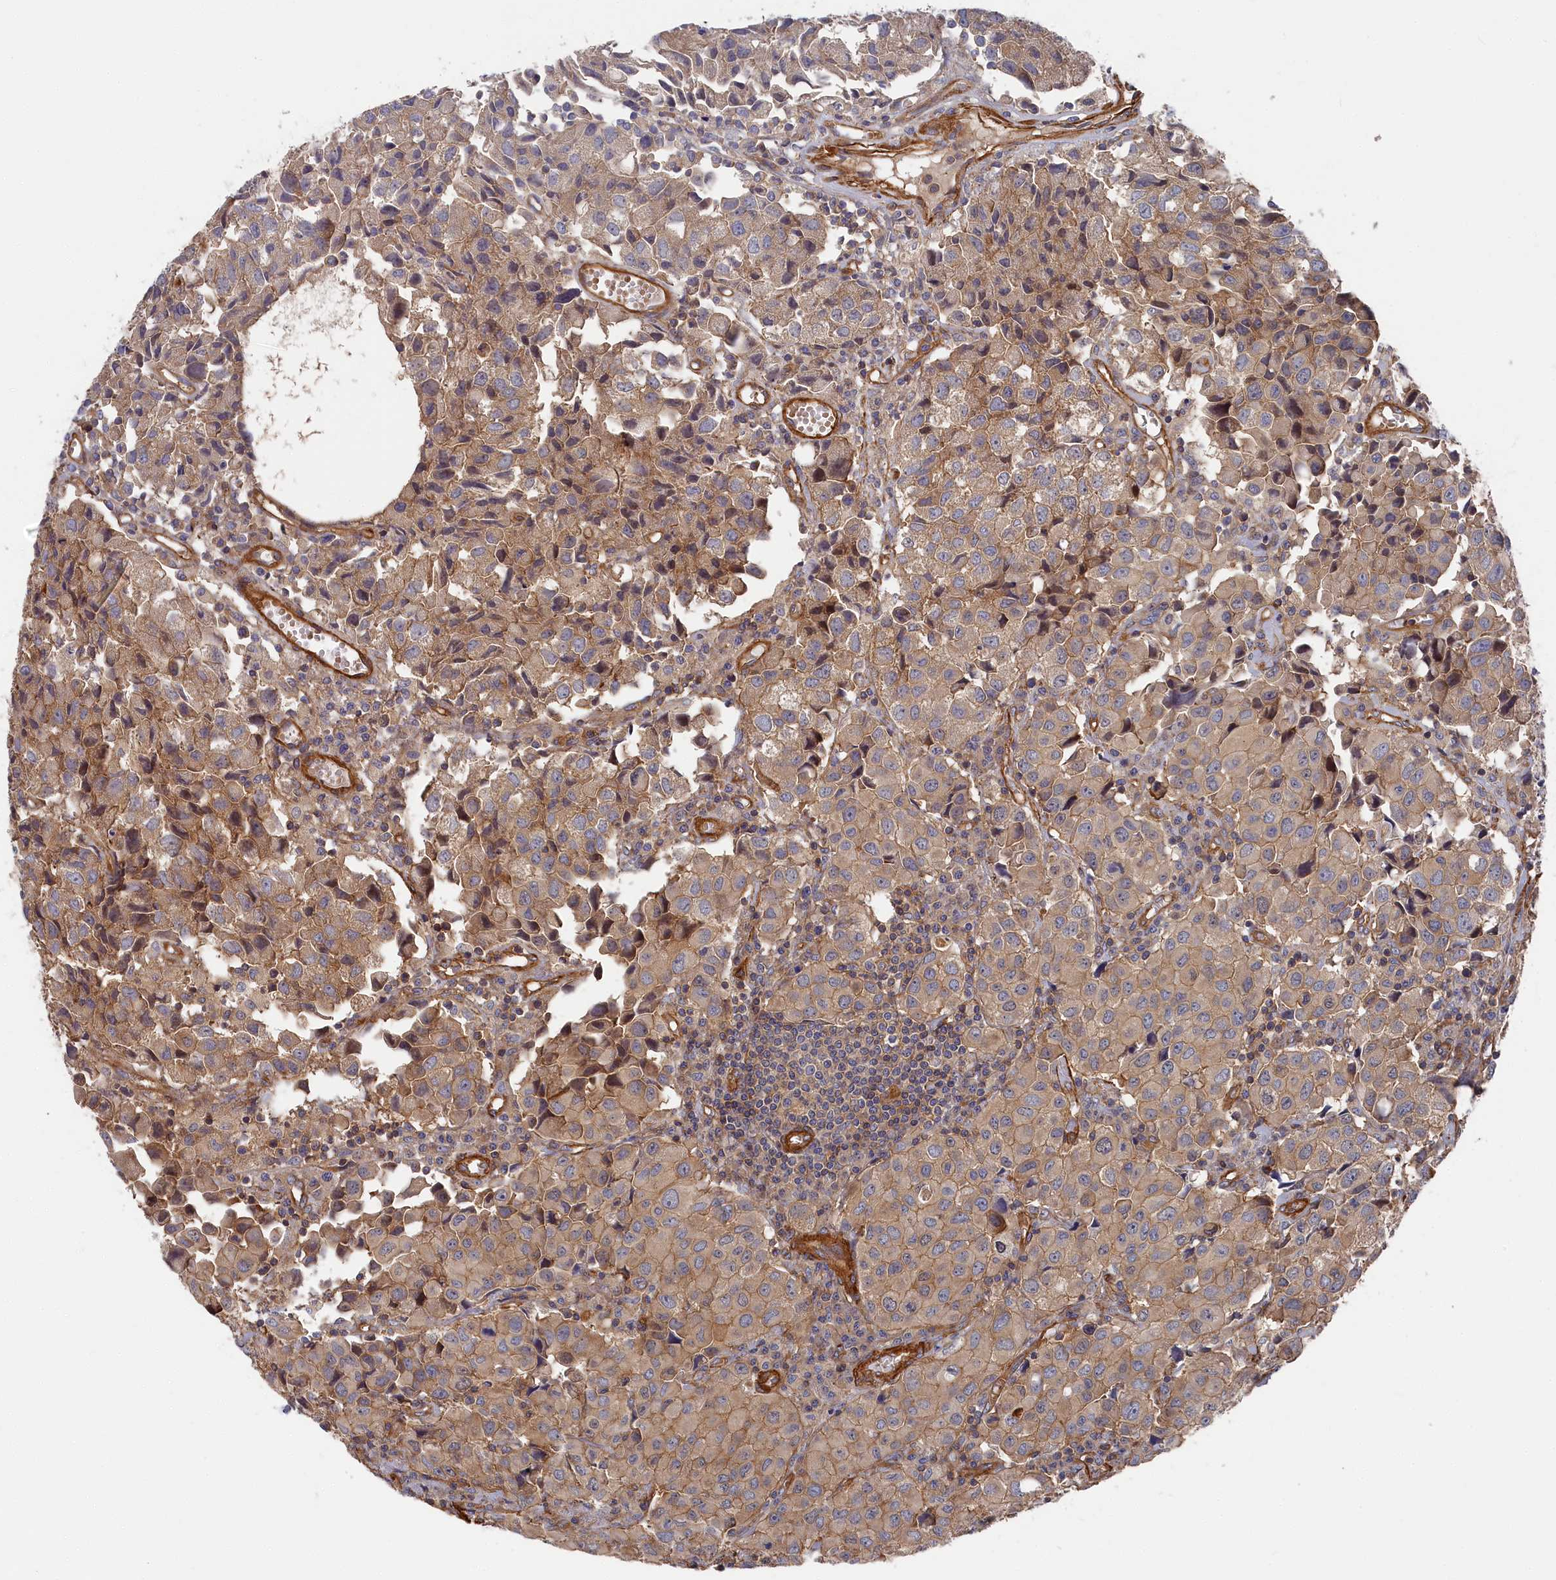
{"staining": {"intensity": "moderate", "quantity": ">75%", "location": "cytoplasmic/membranous"}, "tissue": "urothelial cancer", "cell_type": "Tumor cells", "image_type": "cancer", "snomed": [{"axis": "morphology", "description": "Urothelial carcinoma, High grade"}, {"axis": "topography", "description": "Urinary bladder"}], "caption": "A brown stain labels moderate cytoplasmic/membranous positivity of a protein in urothelial cancer tumor cells. Immunohistochemistry (ihc) stains the protein in brown and the nuclei are stained blue.", "gene": "LDHD", "patient": {"sex": "female", "age": 75}}